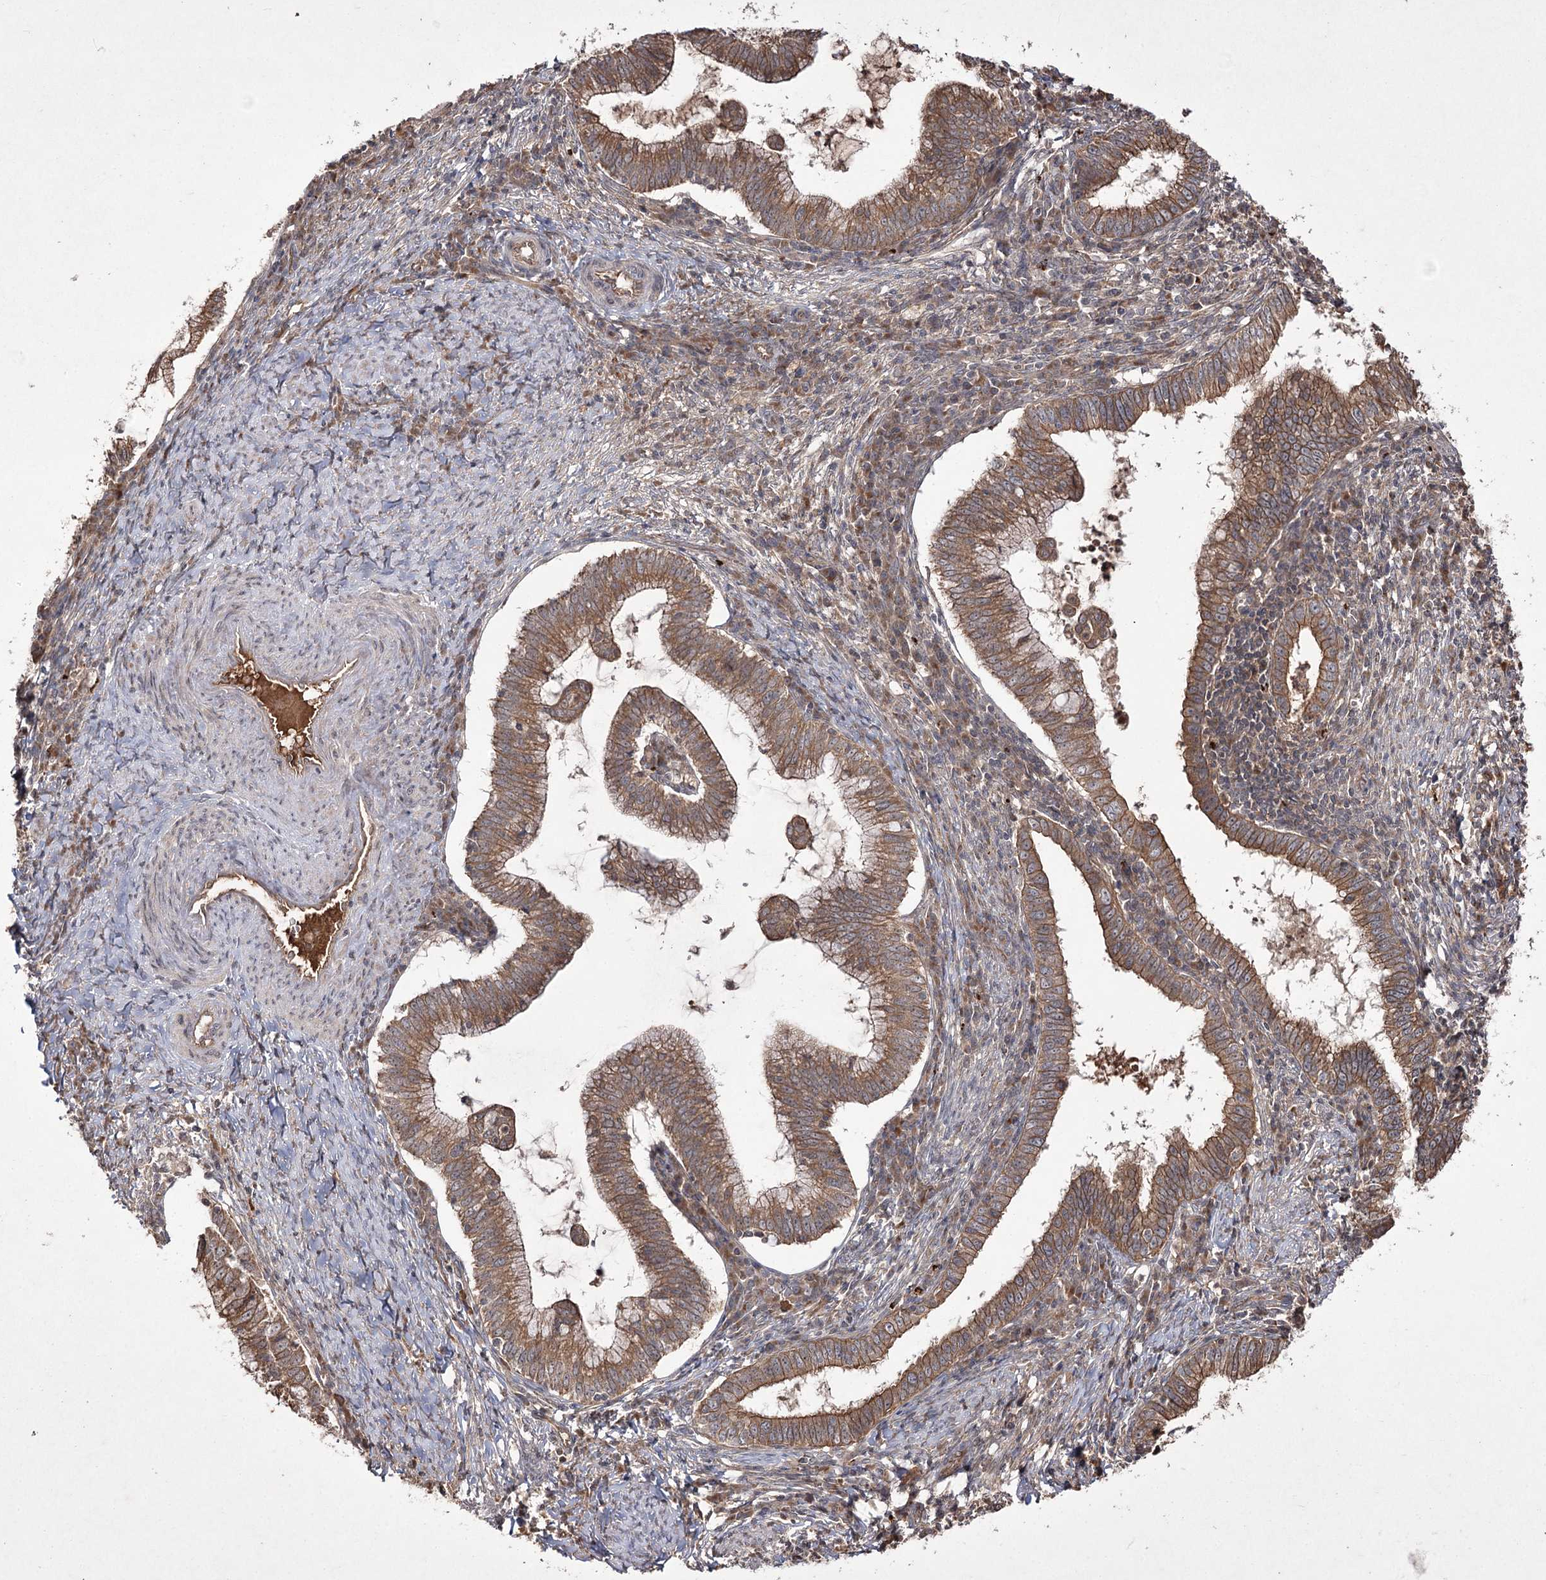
{"staining": {"intensity": "moderate", "quantity": ">75%", "location": "cytoplasmic/membranous"}, "tissue": "cervical cancer", "cell_type": "Tumor cells", "image_type": "cancer", "snomed": [{"axis": "morphology", "description": "Adenocarcinoma, NOS"}, {"axis": "topography", "description": "Cervix"}], "caption": "IHC histopathology image of cervical cancer stained for a protein (brown), which displays medium levels of moderate cytoplasmic/membranous expression in about >75% of tumor cells.", "gene": "FANCL", "patient": {"sex": "female", "age": 36}}